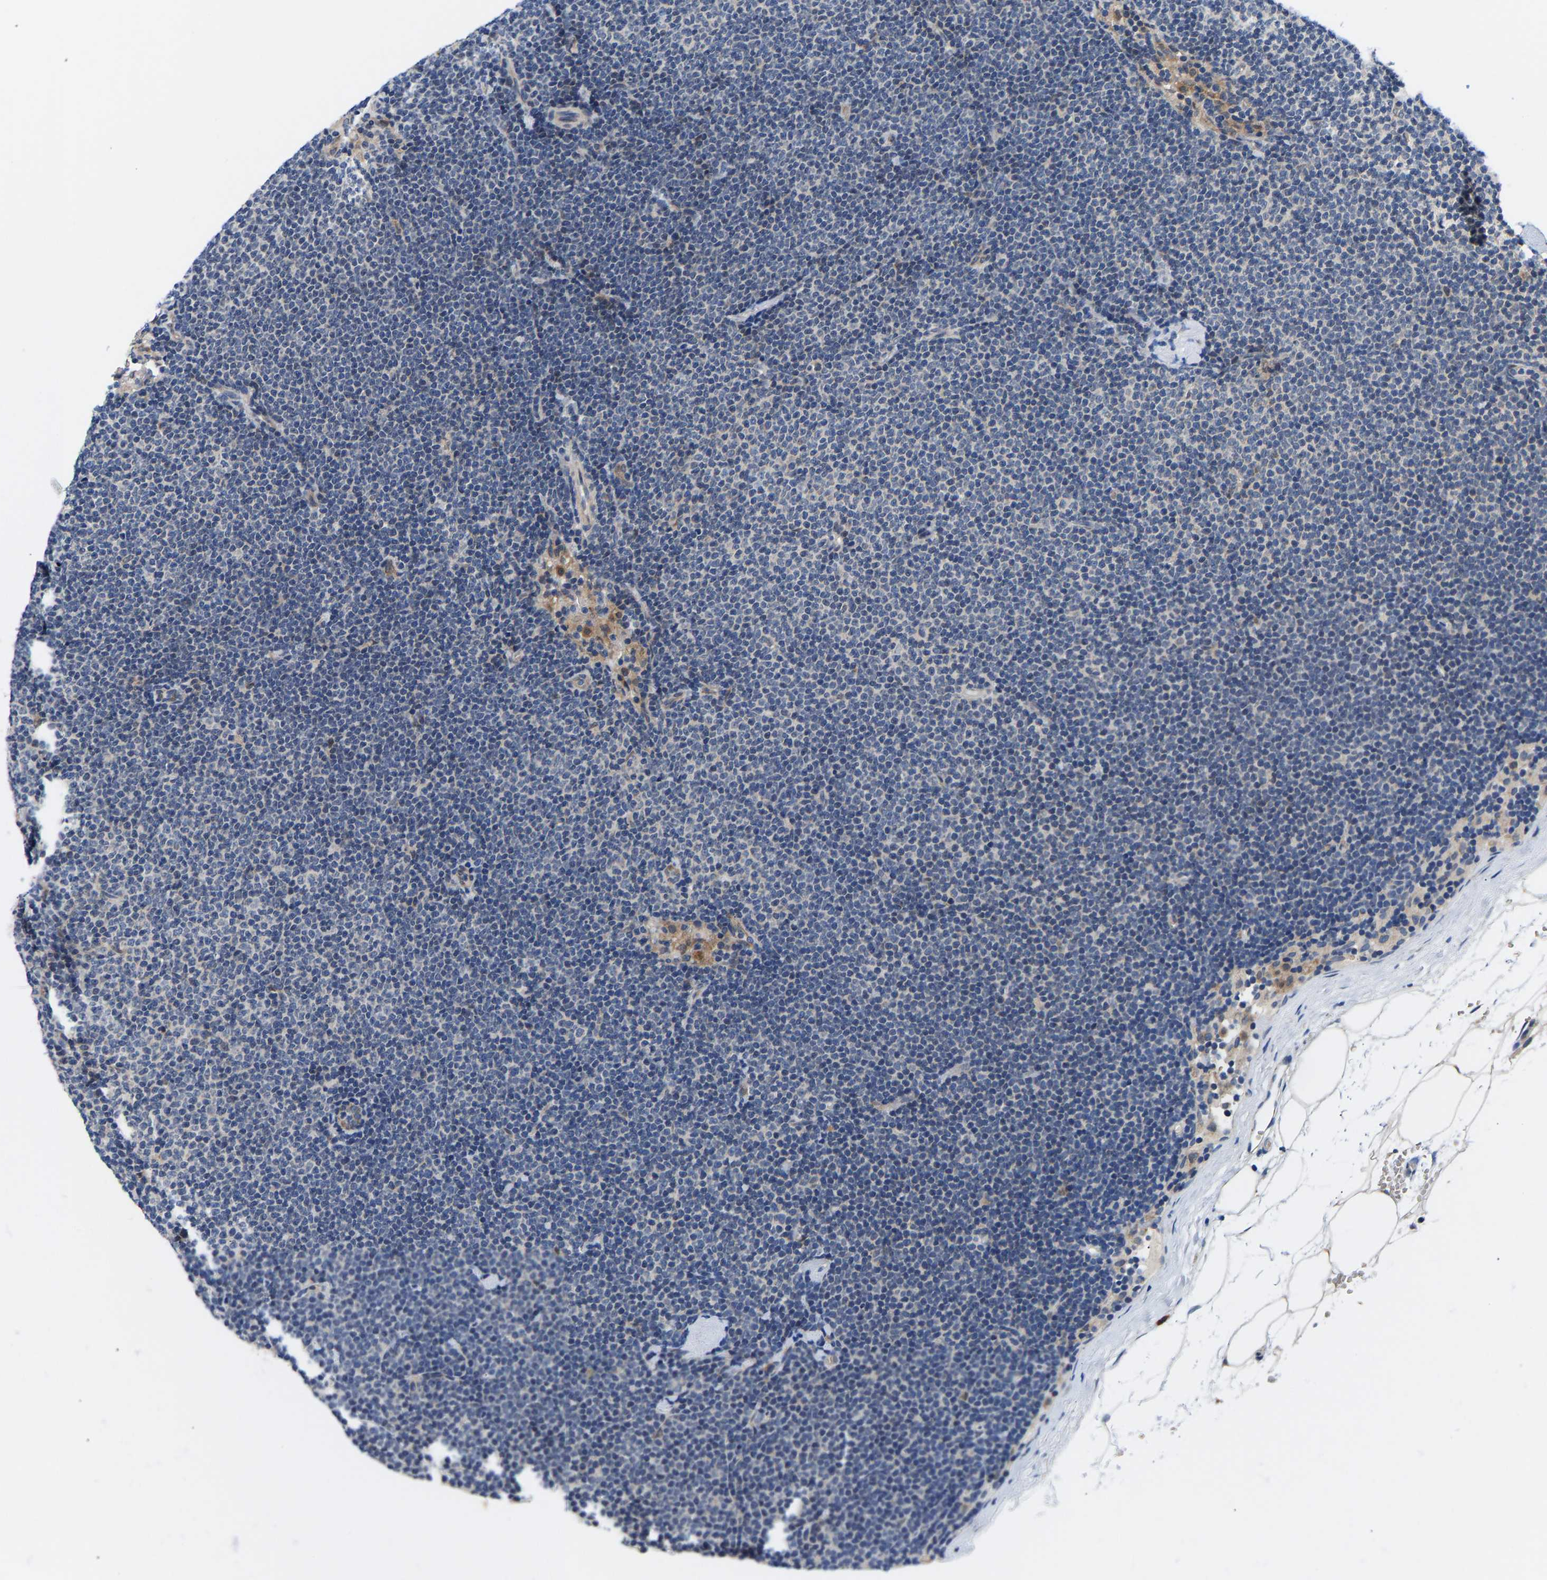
{"staining": {"intensity": "negative", "quantity": "none", "location": "none"}, "tissue": "lymphoma", "cell_type": "Tumor cells", "image_type": "cancer", "snomed": [{"axis": "morphology", "description": "Malignant lymphoma, non-Hodgkin's type, Low grade"}, {"axis": "topography", "description": "Lymph node"}], "caption": "Protein analysis of lymphoma demonstrates no significant positivity in tumor cells.", "gene": "RINT1", "patient": {"sex": "female", "age": 53}}